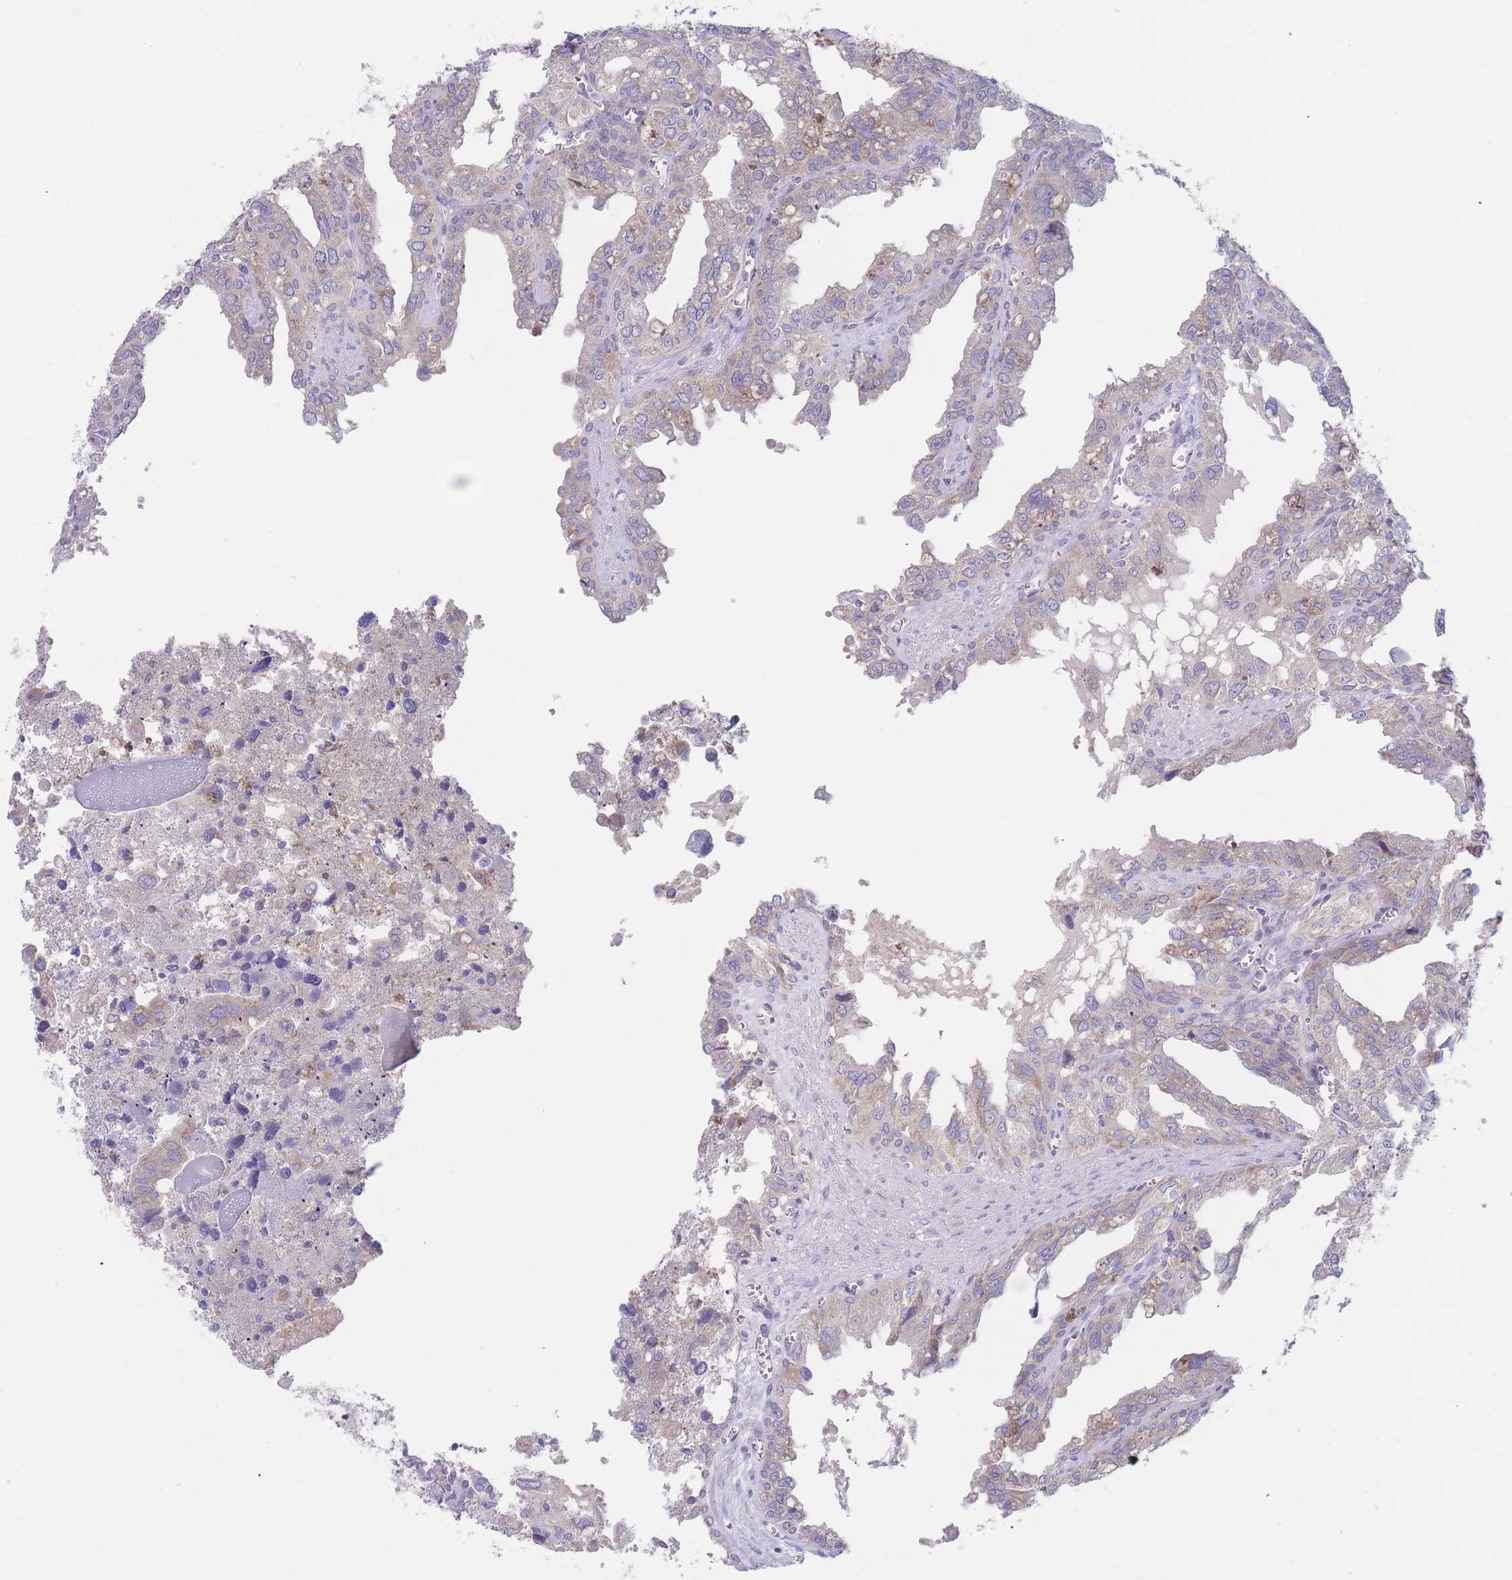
{"staining": {"intensity": "negative", "quantity": "none", "location": "none"}, "tissue": "seminal vesicle", "cell_type": "Glandular cells", "image_type": "normal", "snomed": [{"axis": "morphology", "description": "Normal tissue, NOS"}, {"axis": "topography", "description": "Seminal veicle"}], "caption": "The immunohistochemistry (IHC) histopathology image has no significant expression in glandular cells of seminal vesicle. Brightfield microscopy of immunohistochemistry (IHC) stained with DAB (3,3'-diaminobenzidine) (brown) and hematoxylin (blue), captured at high magnification.", "gene": "ZNF281", "patient": {"sex": "male", "age": 67}}